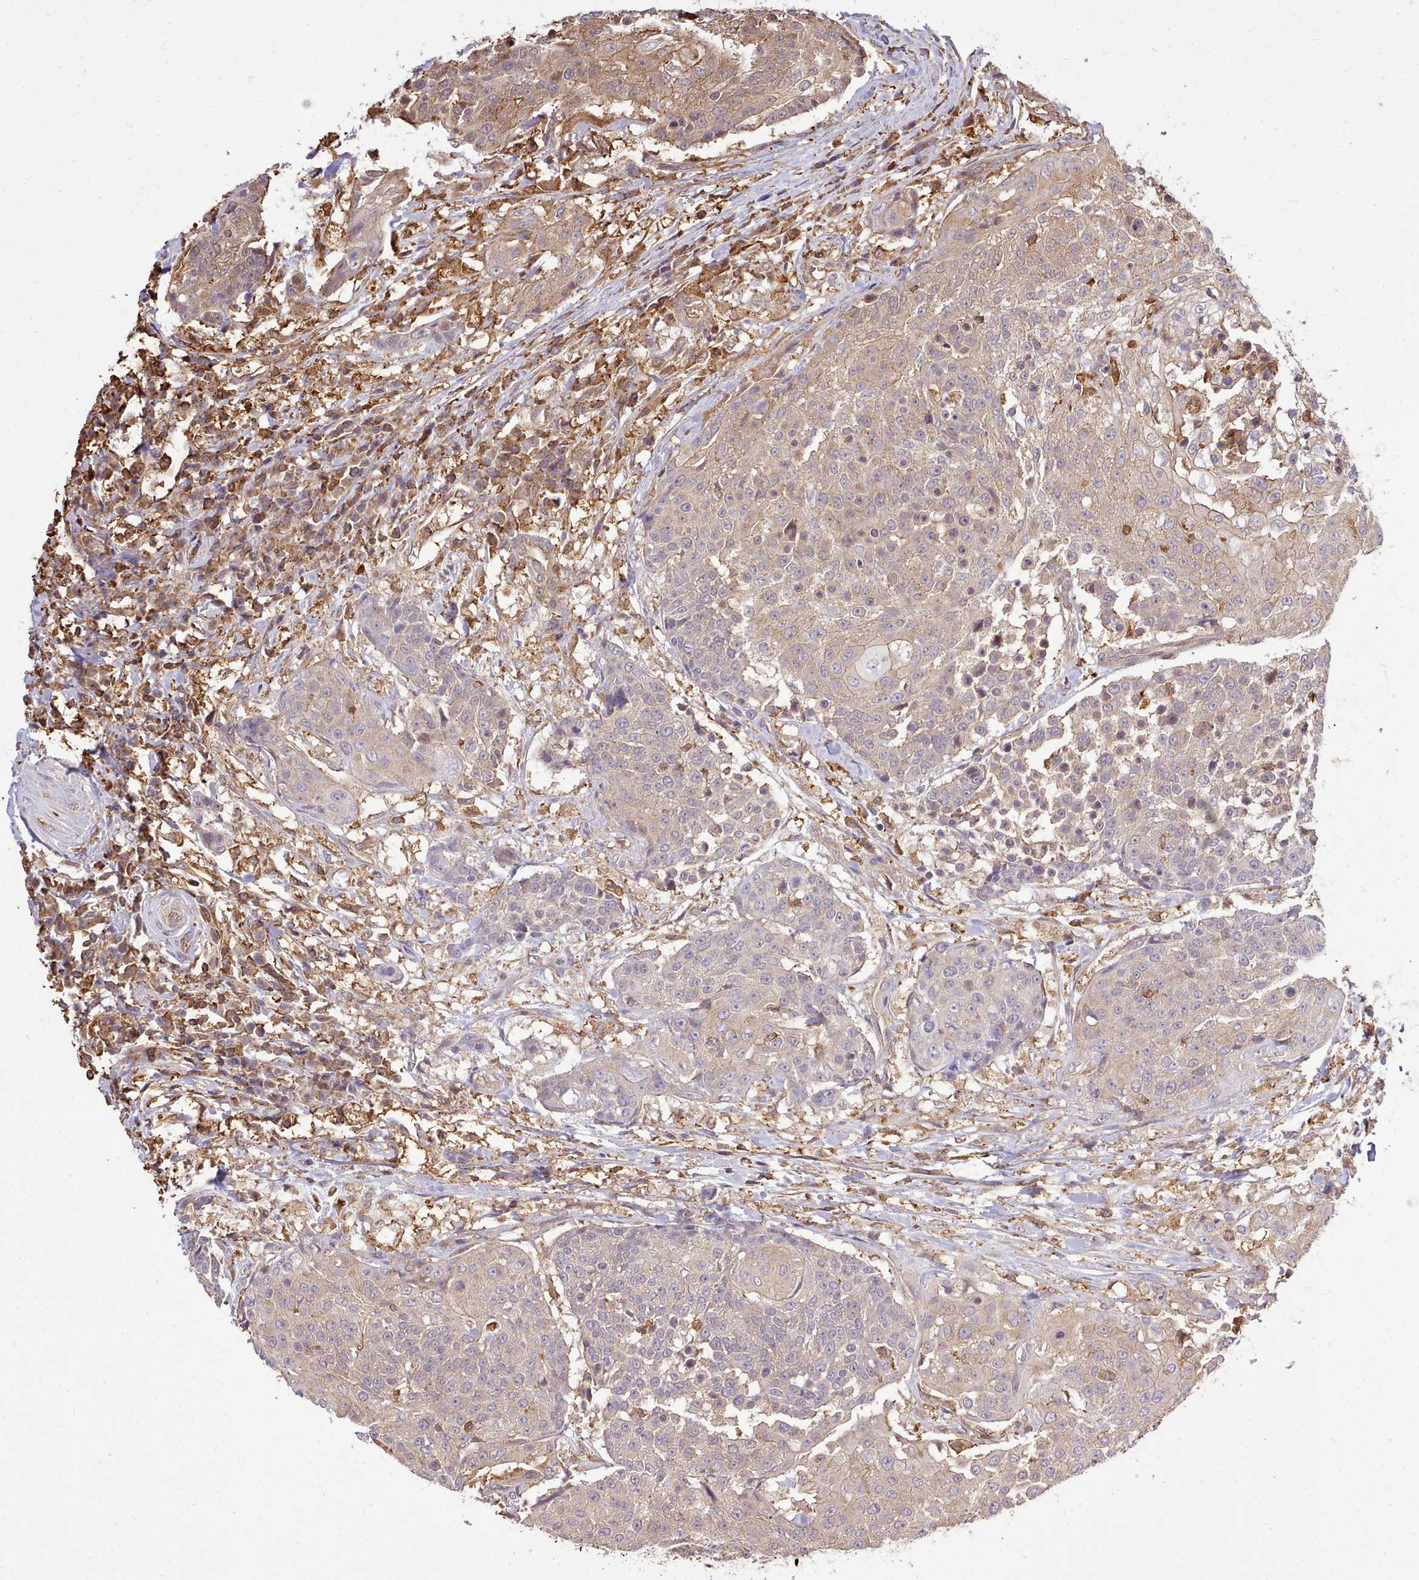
{"staining": {"intensity": "weak", "quantity": "25%-75%", "location": "cytoplasmic/membranous"}, "tissue": "urothelial cancer", "cell_type": "Tumor cells", "image_type": "cancer", "snomed": [{"axis": "morphology", "description": "Urothelial carcinoma, High grade"}, {"axis": "topography", "description": "Urinary bladder"}], "caption": "DAB immunohistochemical staining of human urothelial cancer reveals weak cytoplasmic/membranous protein expression in approximately 25%-75% of tumor cells.", "gene": "CAPZA1", "patient": {"sex": "female", "age": 63}}